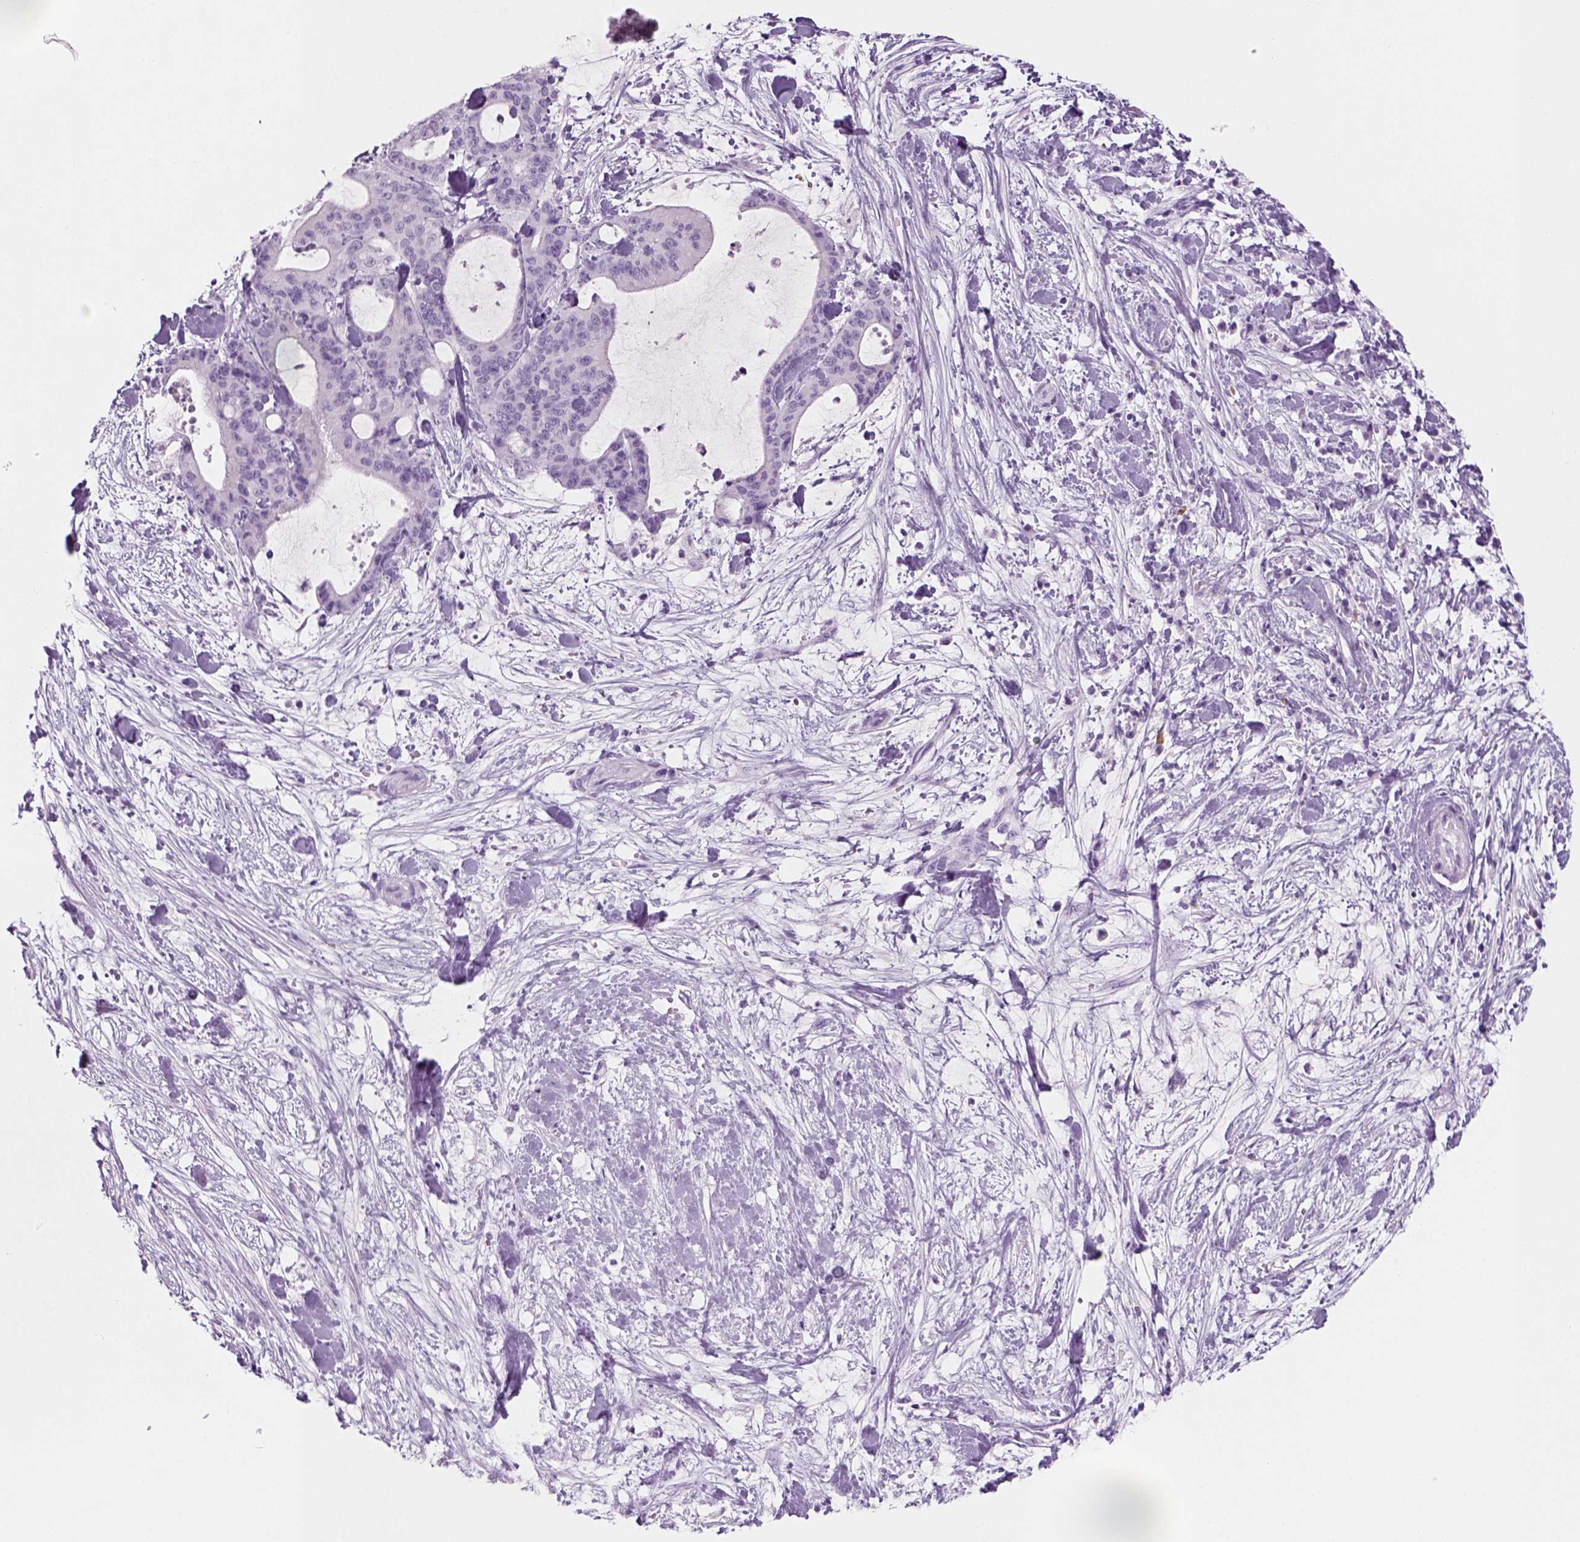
{"staining": {"intensity": "negative", "quantity": "none", "location": "none"}, "tissue": "liver cancer", "cell_type": "Tumor cells", "image_type": "cancer", "snomed": [{"axis": "morphology", "description": "Cholangiocarcinoma"}, {"axis": "topography", "description": "Liver"}], "caption": "A high-resolution histopathology image shows immunohistochemistry (IHC) staining of liver cholangiocarcinoma, which demonstrates no significant staining in tumor cells.", "gene": "KRTAP11-1", "patient": {"sex": "female", "age": 73}}